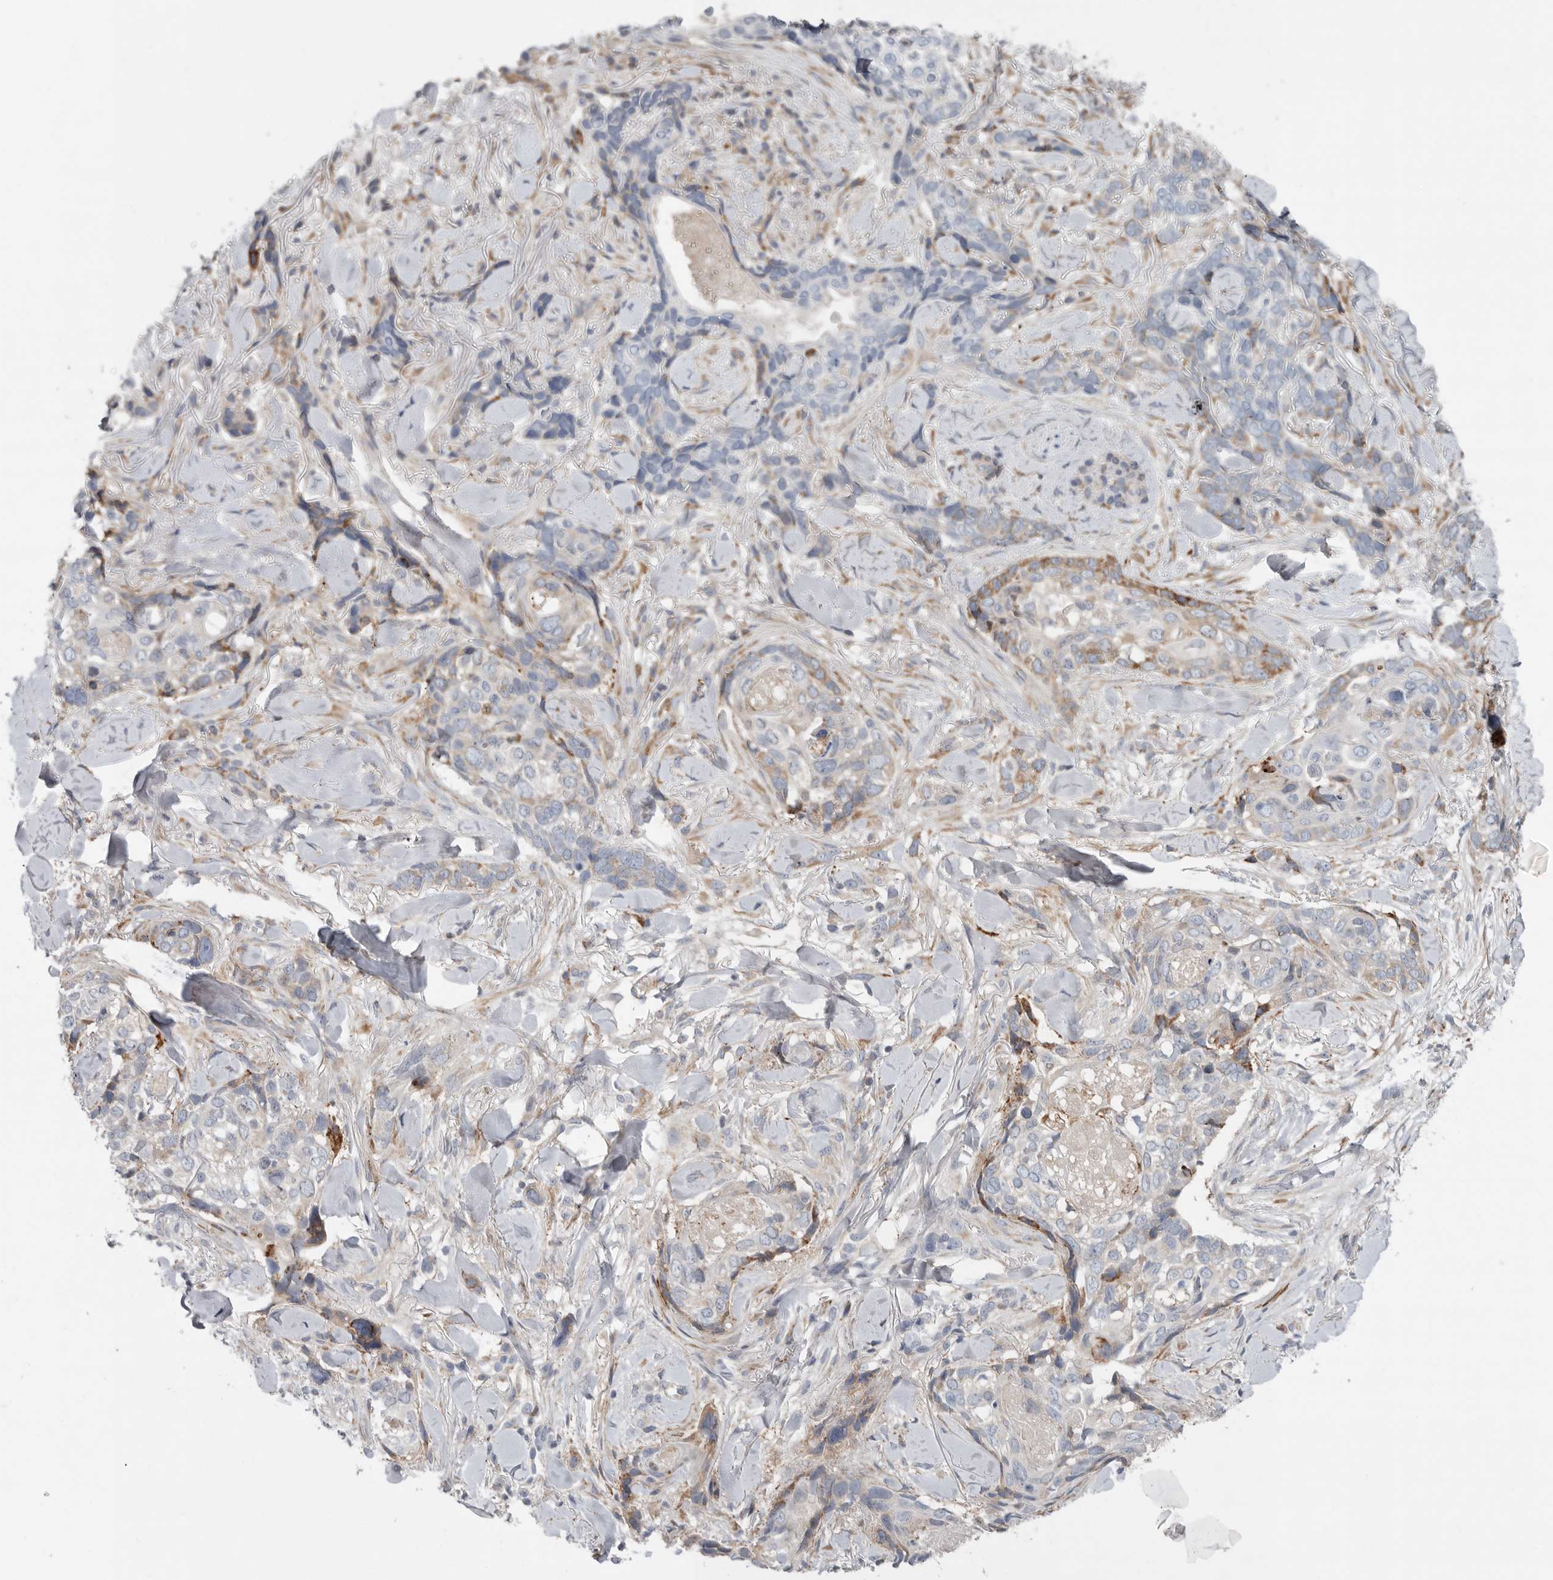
{"staining": {"intensity": "moderate", "quantity": "<25%", "location": "cytoplasmic/membranous"}, "tissue": "skin cancer", "cell_type": "Tumor cells", "image_type": "cancer", "snomed": [{"axis": "morphology", "description": "Basal cell carcinoma"}, {"axis": "topography", "description": "Skin"}], "caption": "Human skin basal cell carcinoma stained for a protein (brown) exhibits moderate cytoplasmic/membranous positive expression in about <25% of tumor cells.", "gene": "GANAB", "patient": {"sex": "female", "age": 82}}